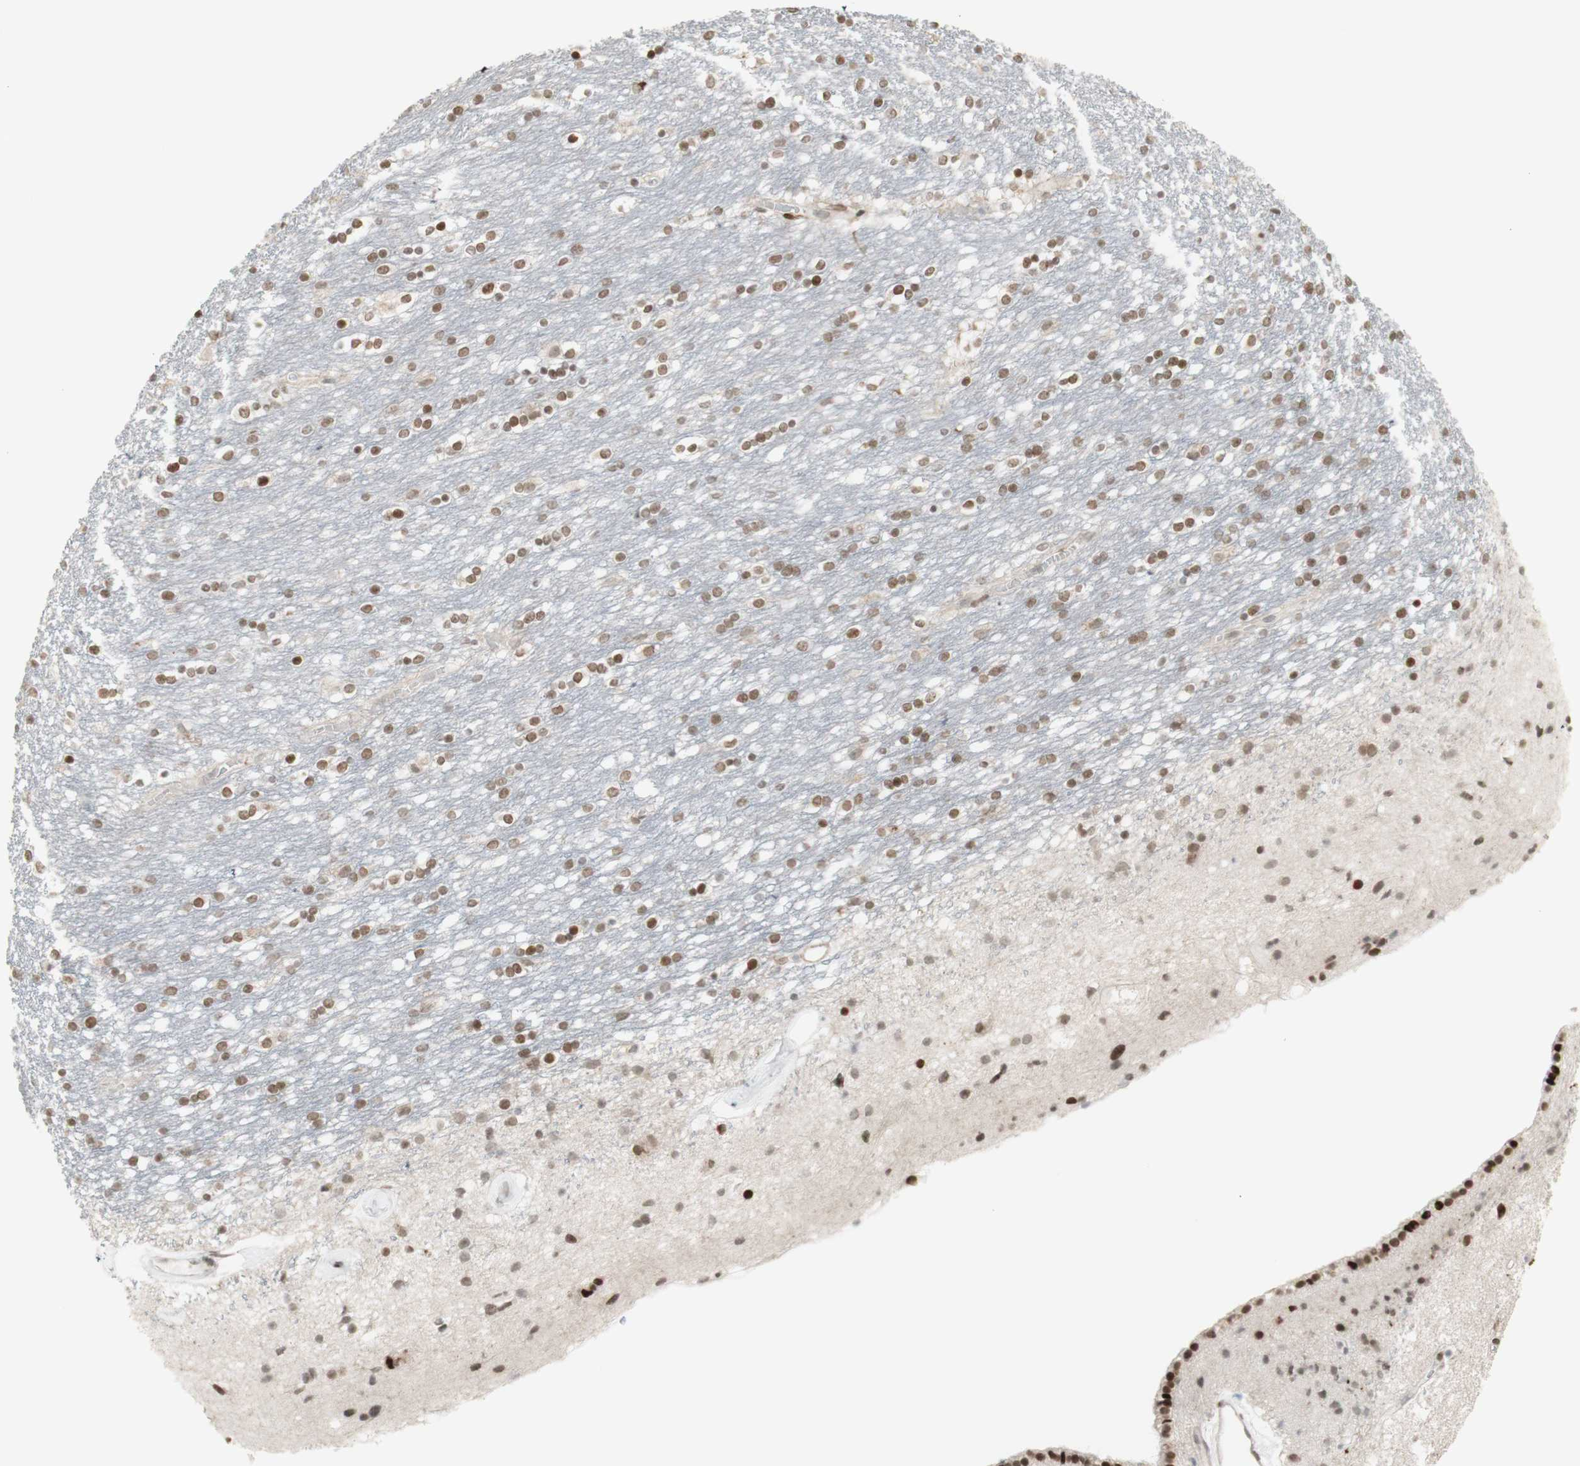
{"staining": {"intensity": "strong", "quantity": ">75%", "location": "nuclear"}, "tissue": "caudate", "cell_type": "Glial cells", "image_type": "normal", "snomed": [{"axis": "morphology", "description": "Normal tissue, NOS"}, {"axis": "topography", "description": "Lateral ventricle wall"}], "caption": "Caudate was stained to show a protein in brown. There is high levels of strong nuclear staining in approximately >75% of glial cells. (DAB IHC, brown staining for protein, blue staining for nuclei).", "gene": "C1orf116", "patient": {"sex": "female", "age": 54}}